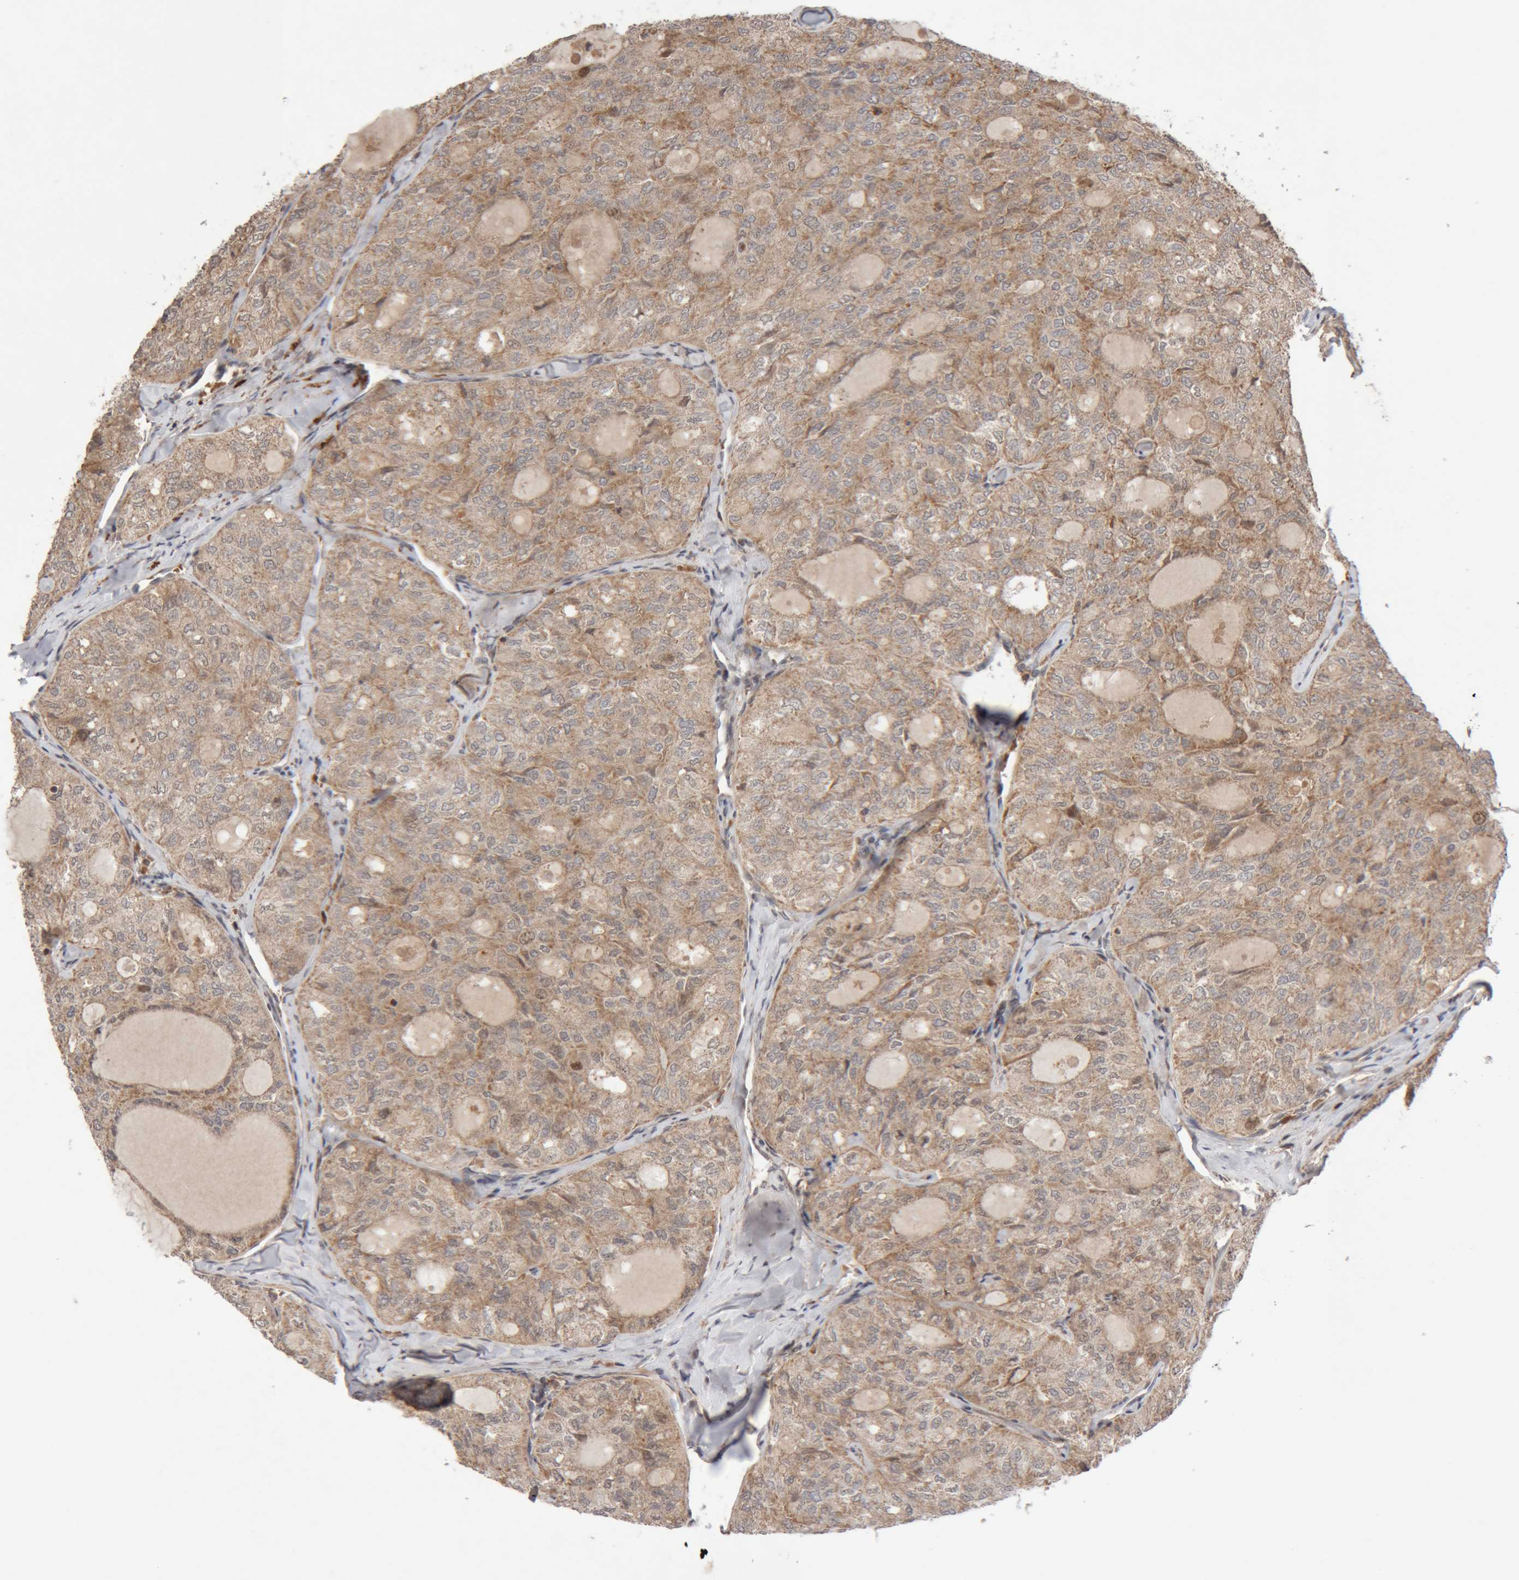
{"staining": {"intensity": "weak", "quantity": ">75%", "location": "cytoplasmic/membranous"}, "tissue": "thyroid cancer", "cell_type": "Tumor cells", "image_type": "cancer", "snomed": [{"axis": "morphology", "description": "Follicular adenoma carcinoma, NOS"}, {"axis": "topography", "description": "Thyroid gland"}], "caption": "Immunohistochemistry (DAB) staining of human thyroid follicular adenoma carcinoma shows weak cytoplasmic/membranous protein staining in about >75% of tumor cells.", "gene": "KIF21B", "patient": {"sex": "male", "age": 75}}